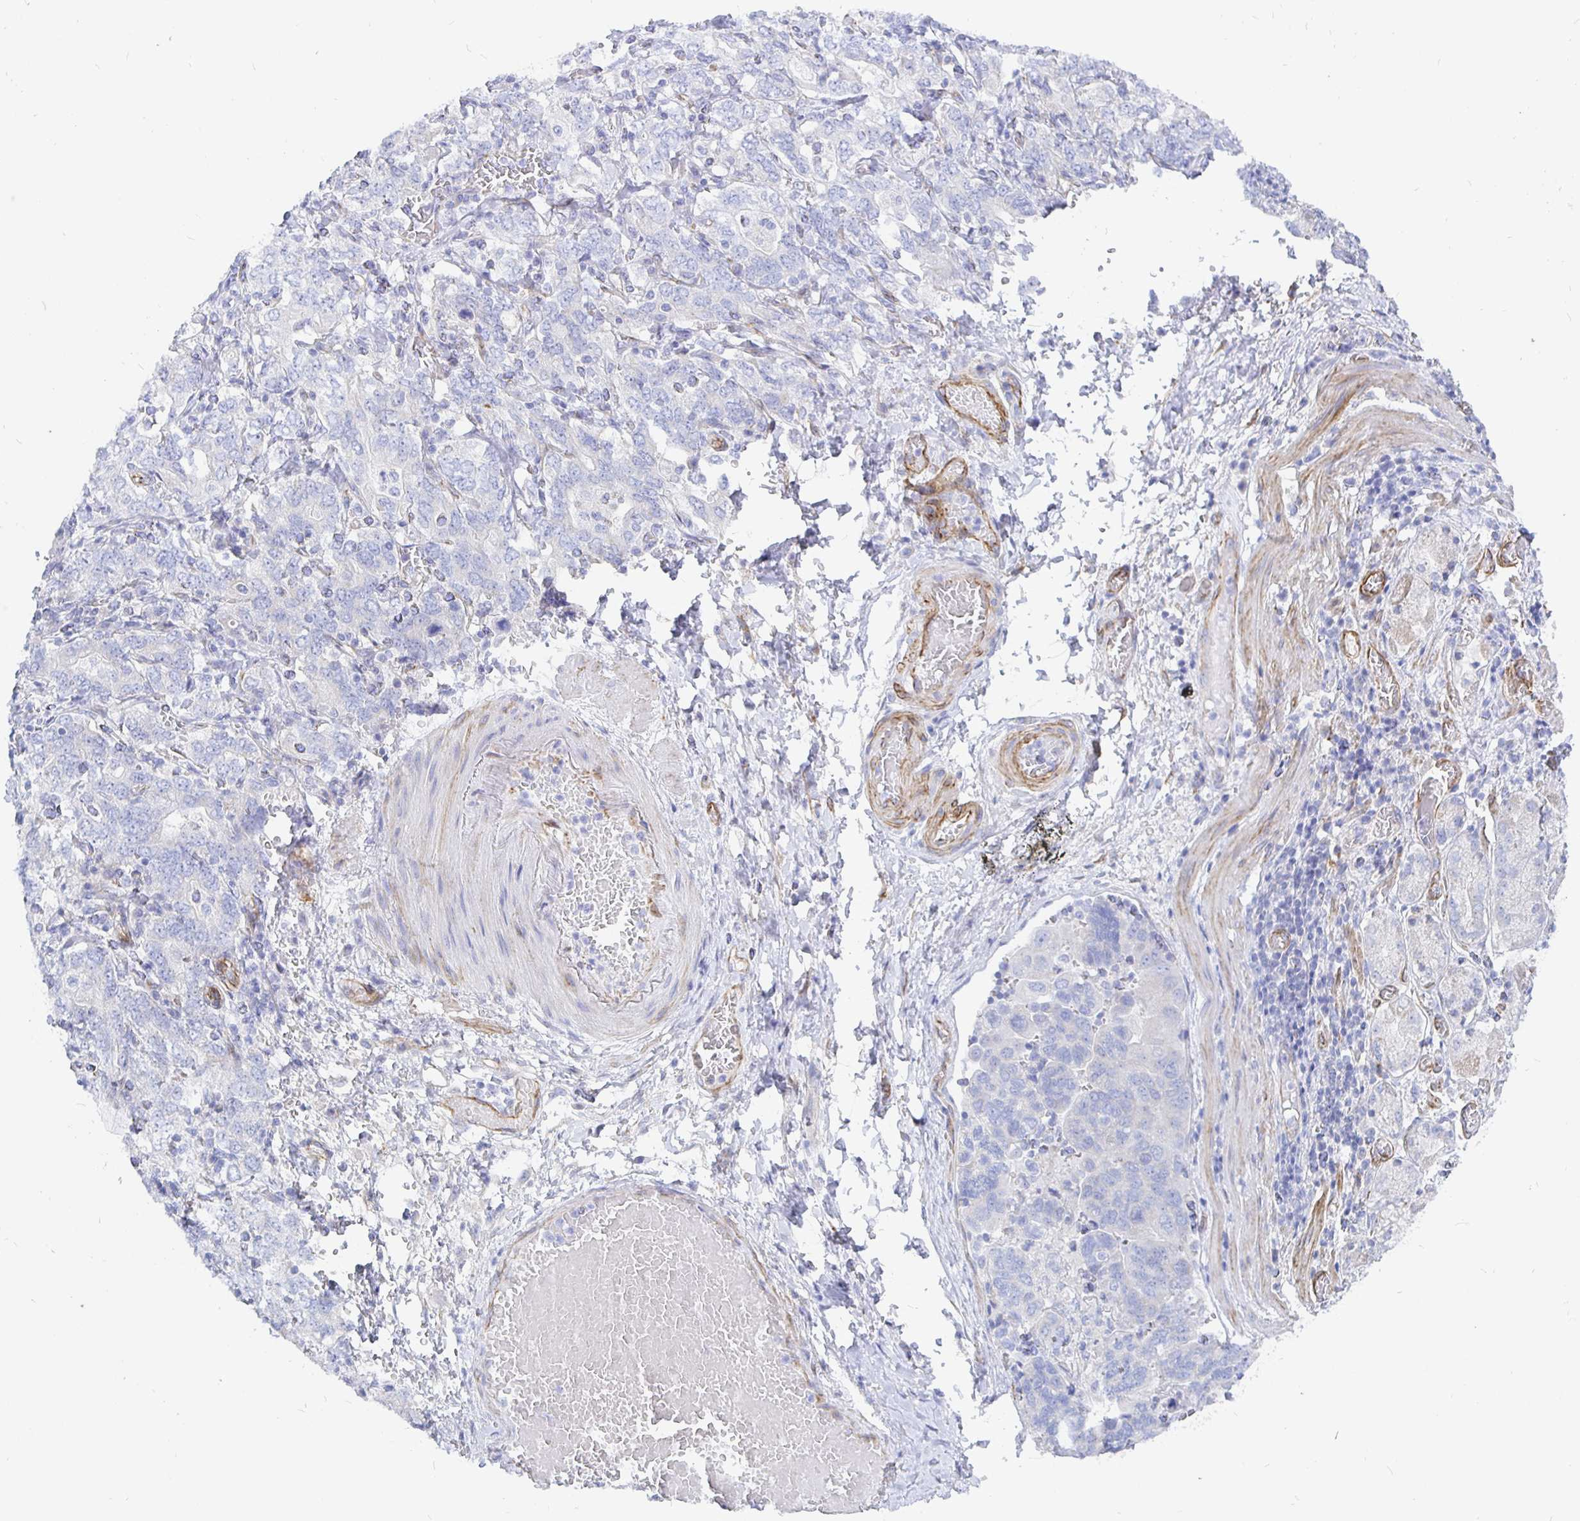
{"staining": {"intensity": "negative", "quantity": "none", "location": "none"}, "tissue": "stomach cancer", "cell_type": "Tumor cells", "image_type": "cancer", "snomed": [{"axis": "morphology", "description": "Adenocarcinoma, NOS"}, {"axis": "topography", "description": "Stomach, upper"}, {"axis": "topography", "description": "Stomach"}], "caption": "DAB (3,3'-diaminobenzidine) immunohistochemical staining of human adenocarcinoma (stomach) displays no significant staining in tumor cells. (Stains: DAB (3,3'-diaminobenzidine) IHC with hematoxylin counter stain, Microscopy: brightfield microscopy at high magnification).", "gene": "COX16", "patient": {"sex": "male", "age": 62}}